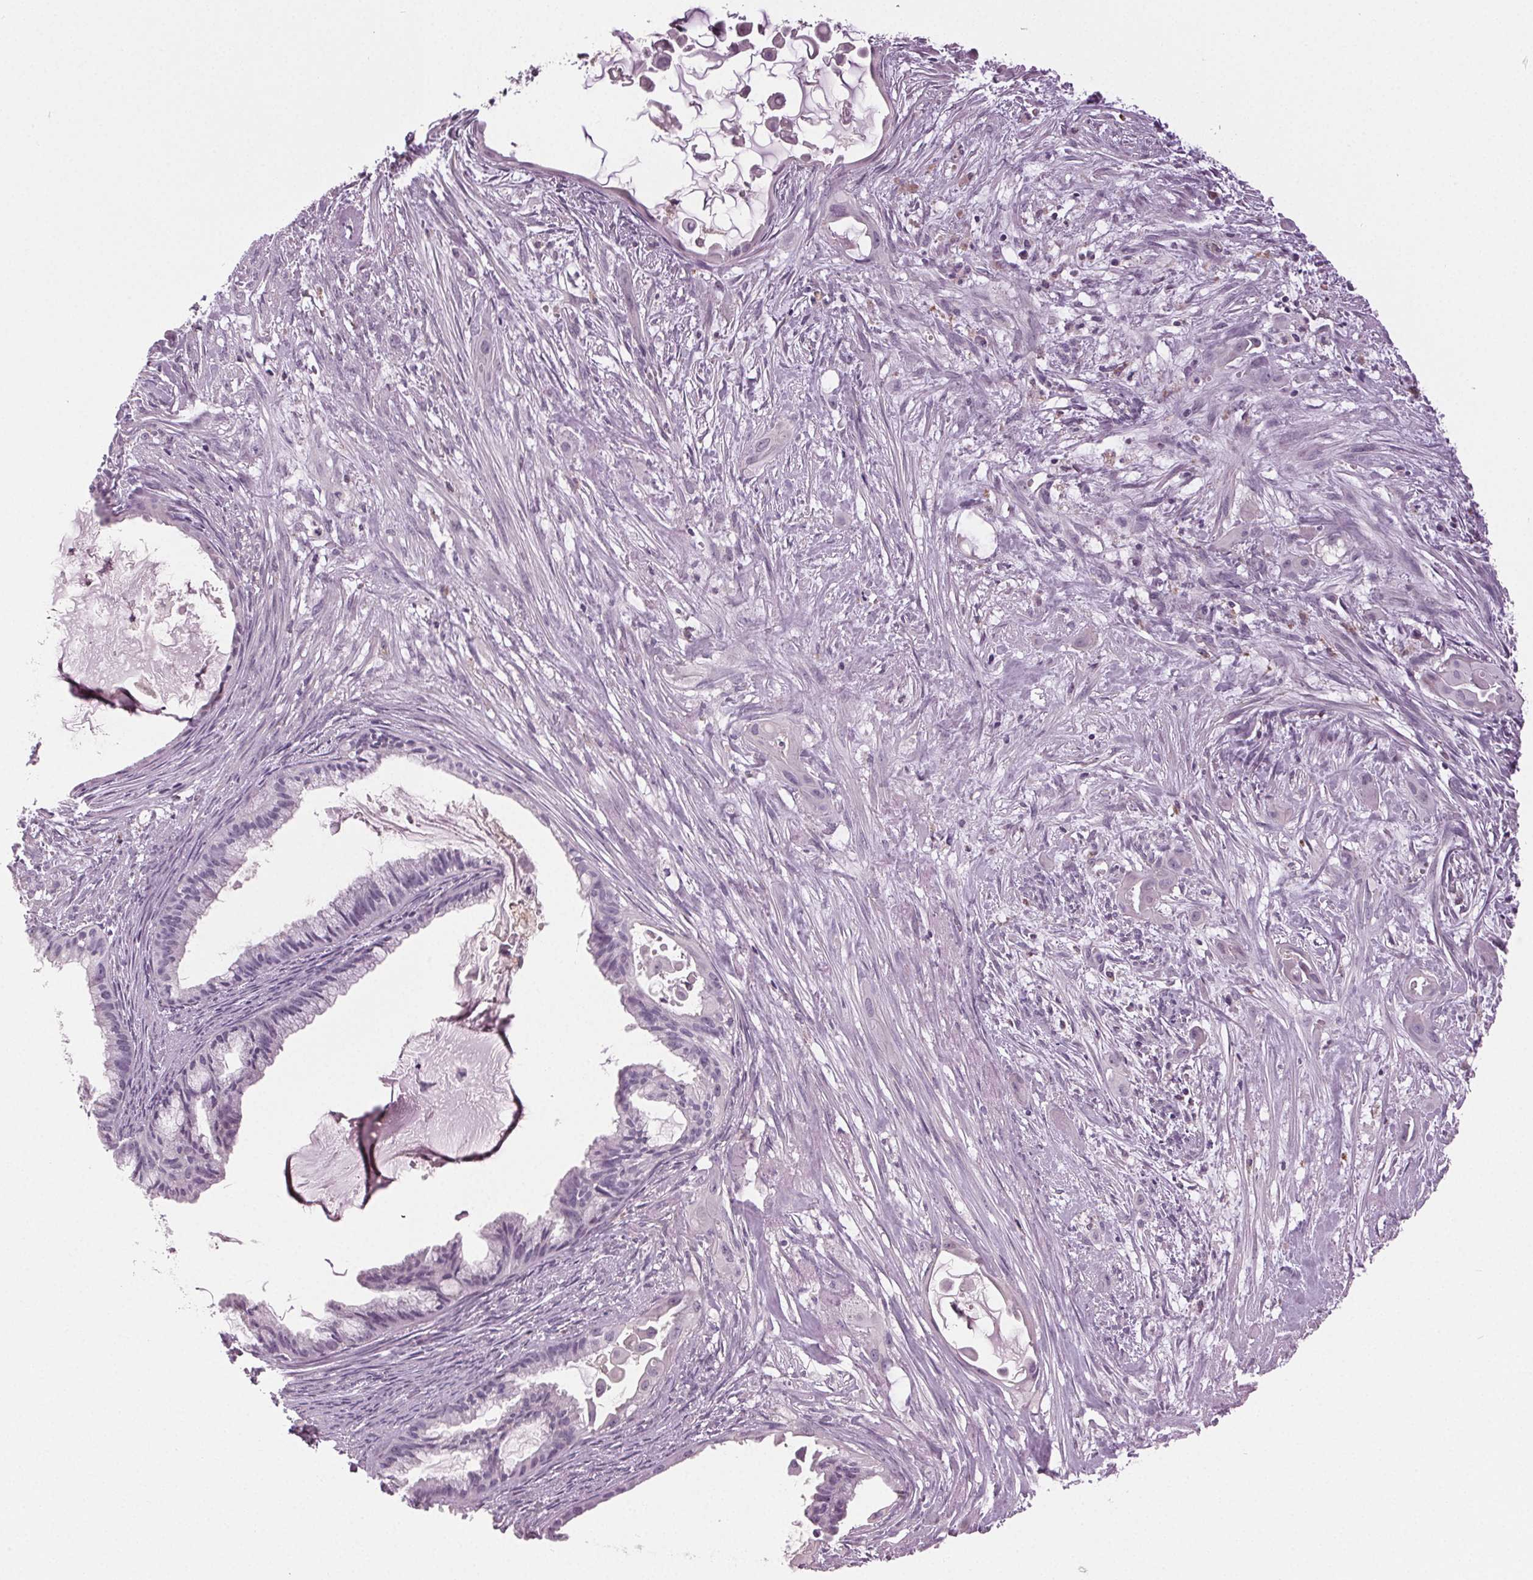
{"staining": {"intensity": "negative", "quantity": "none", "location": "none"}, "tissue": "endometrial cancer", "cell_type": "Tumor cells", "image_type": "cancer", "snomed": [{"axis": "morphology", "description": "Adenocarcinoma, NOS"}, {"axis": "topography", "description": "Endometrium"}], "caption": "Tumor cells show no significant protein staining in endometrial cancer (adenocarcinoma). (DAB (3,3'-diaminobenzidine) immunohistochemistry (IHC) with hematoxylin counter stain).", "gene": "DNAH12", "patient": {"sex": "female", "age": 86}}